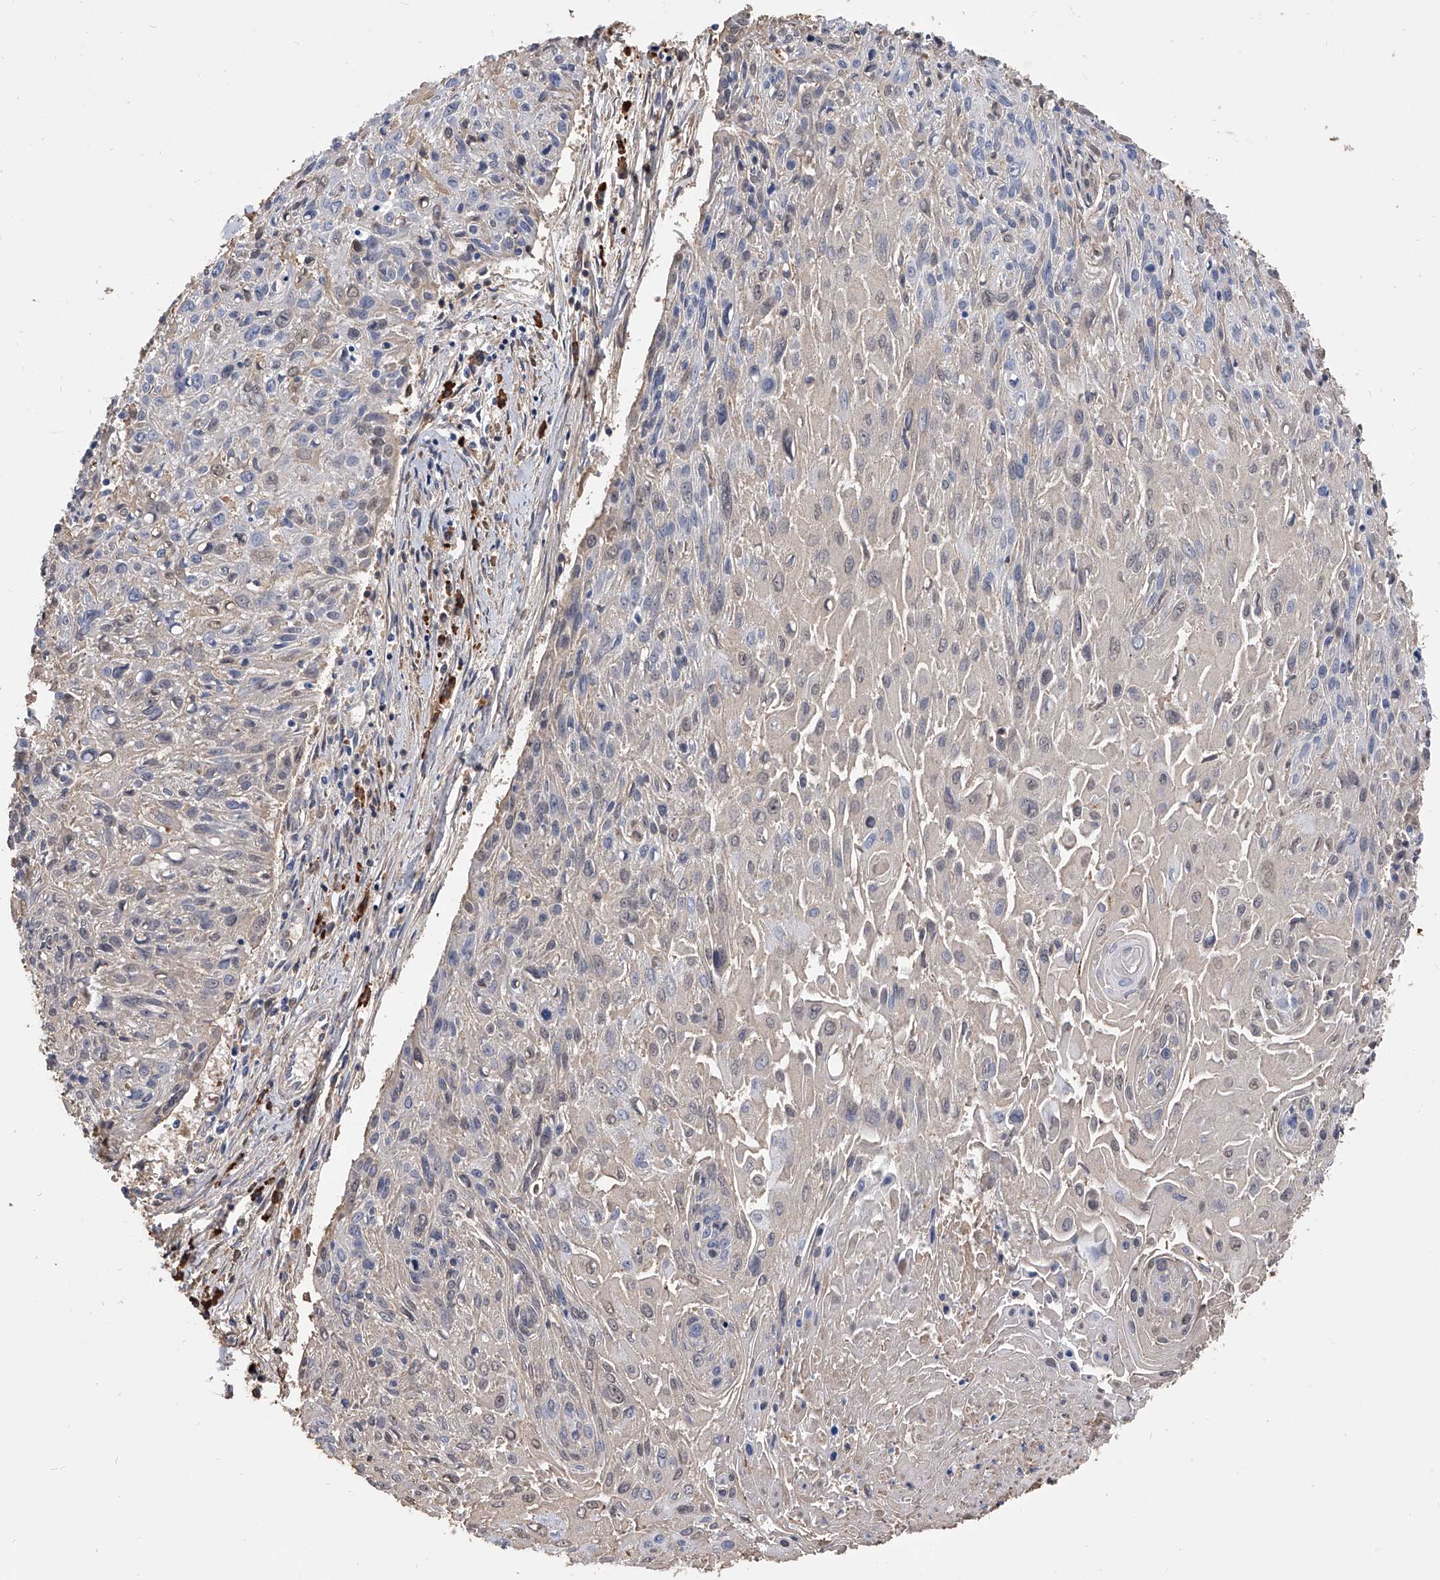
{"staining": {"intensity": "negative", "quantity": "none", "location": "none"}, "tissue": "cervical cancer", "cell_type": "Tumor cells", "image_type": "cancer", "snomed": [{"axis": "morphology", "description": "Squamous cell carcinoma, NOS"}, {"axis": "topography", "description": "Cervix"}], "caption": "Immunohistochemistry of cervical cancer reveals no positivity in tumor cells.", "gene": "ZNF25", "patient": {"sex": "female", "age": 51}}